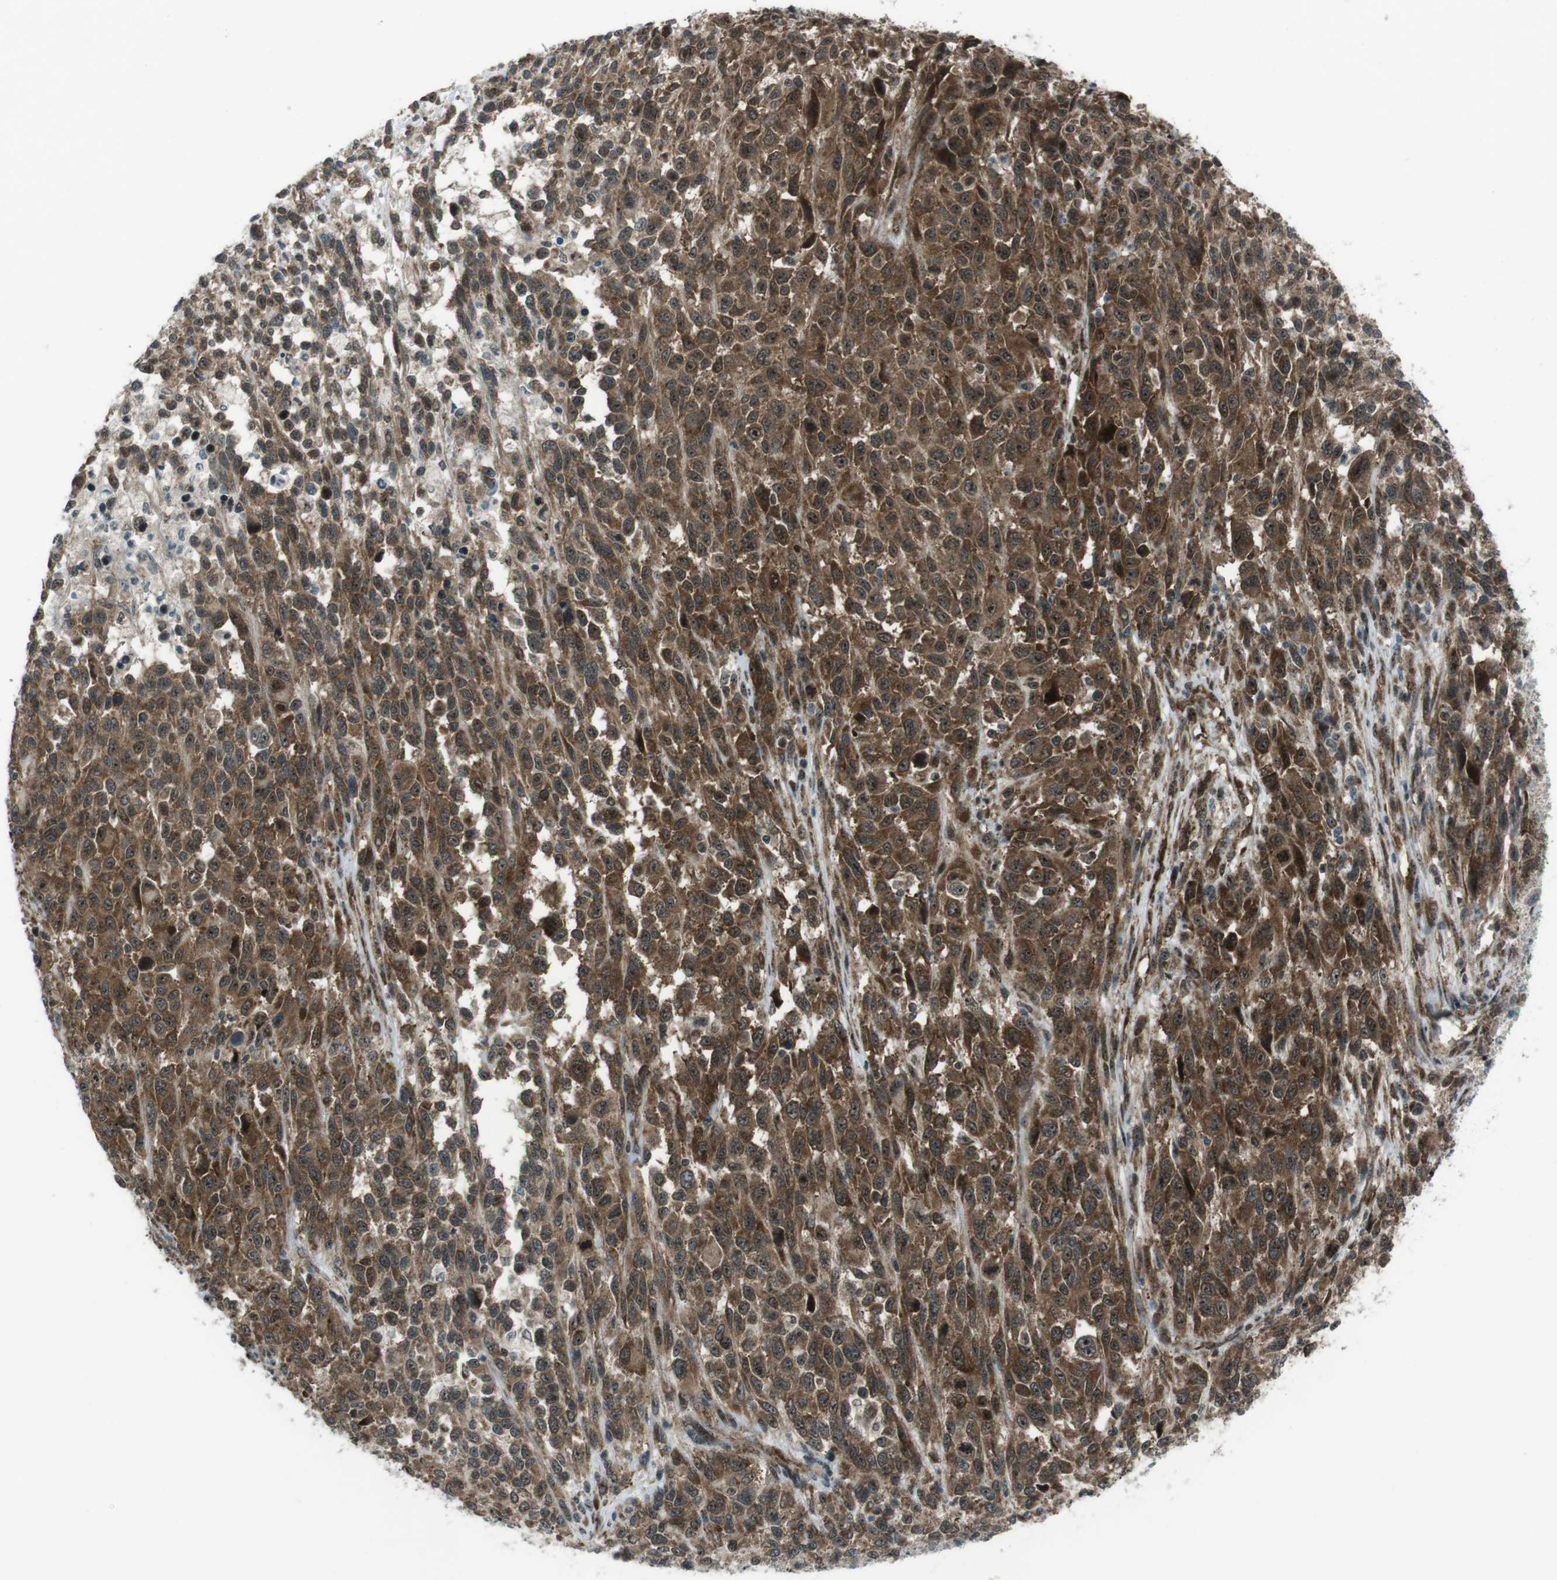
{"staining": {"intensity": "moderate", "quantity": ">75%", "location": "cytoplasmic/membranous,nuclear"}, "tissue": "melanoma", "cell_type": "Tumor cells", "image_type": "cancer", "snomed": [{"axis": "morphology", "description": "Malignant melanoma, Metastatic site"}, {"axis": "topography", "description": "Lymph node"}], "caption": "Immunohistochemical staining of human malignant melanoma (metastatic site) shows medium levels of moderate cytoplasmic/membranous and nuclear protein staining in about >75% of tumor cells. (IHC, brightfield microscopy, high magnification).", "gene": "CSNK1D", "patient": {"sex": "male", "age": 61}}